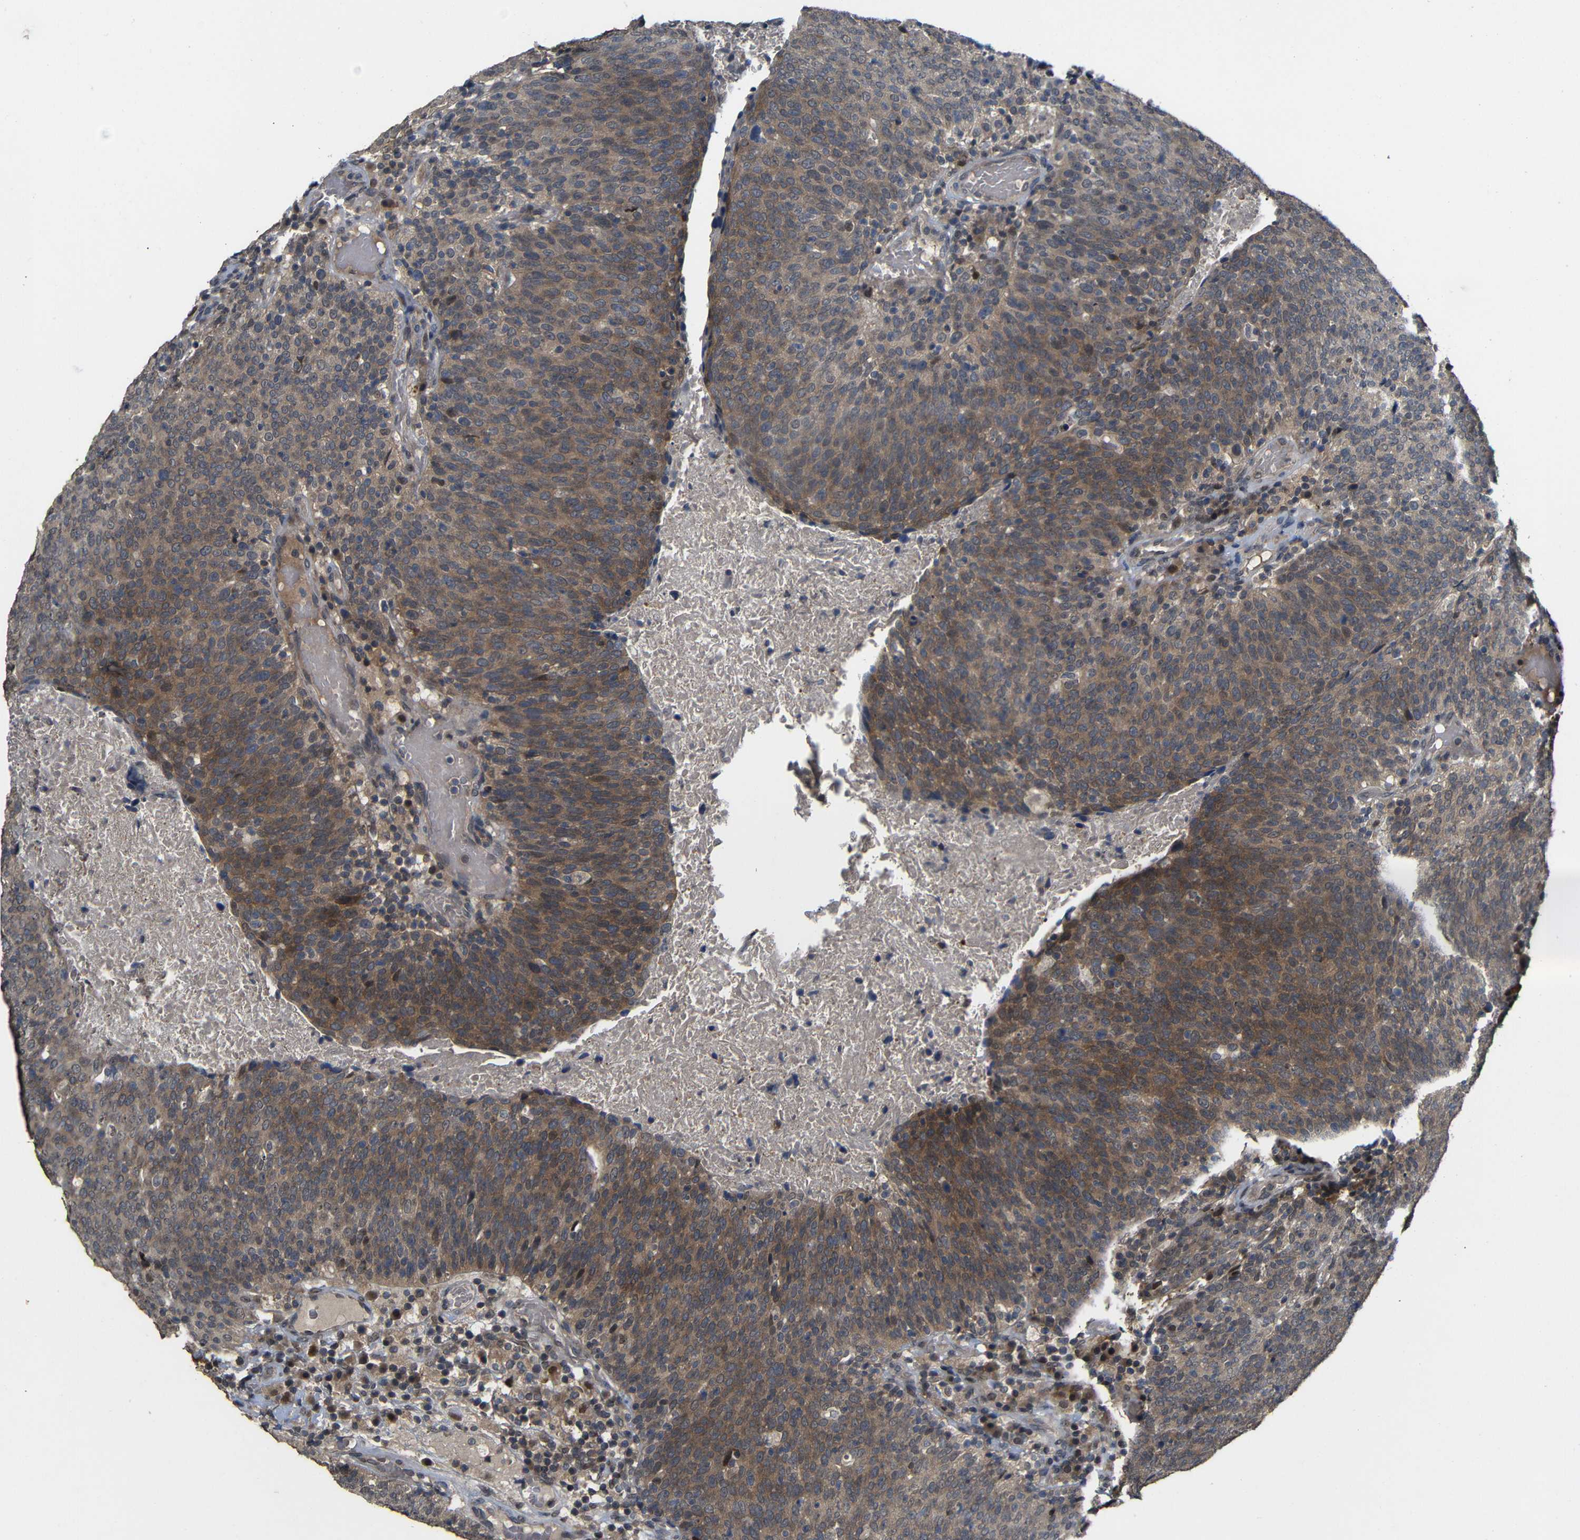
{"staining": {"intensity": "moderate", "quantity": ">75%", "location": "cytoplasmic/membranous"}, "tissue": "head and neck cancer", "cell_type": "Tumor cells", "image_type": "cancer", "snomed": [{"axis": "morphology", "description": "Squamous cell carcinoma, NOS"}, {"axis": "morphology", "description": "Squamous cell carcinoma, metastatic, NOS"}, {"axis": "topography", "description": "Lymph node"}, {"axis": "topography", "description": "Head-Neck"}], "caption": "Head and neck cancer (squamous cell carcinoma) stained with DAB (3,3'-diaminobenzidine) IHC reveals medium levels of moderate cytoplasmic/membranous positivity in about >75% of tumor cells.", "gene": "ATG12", "patient": {"sex": "male", "age": 62}}